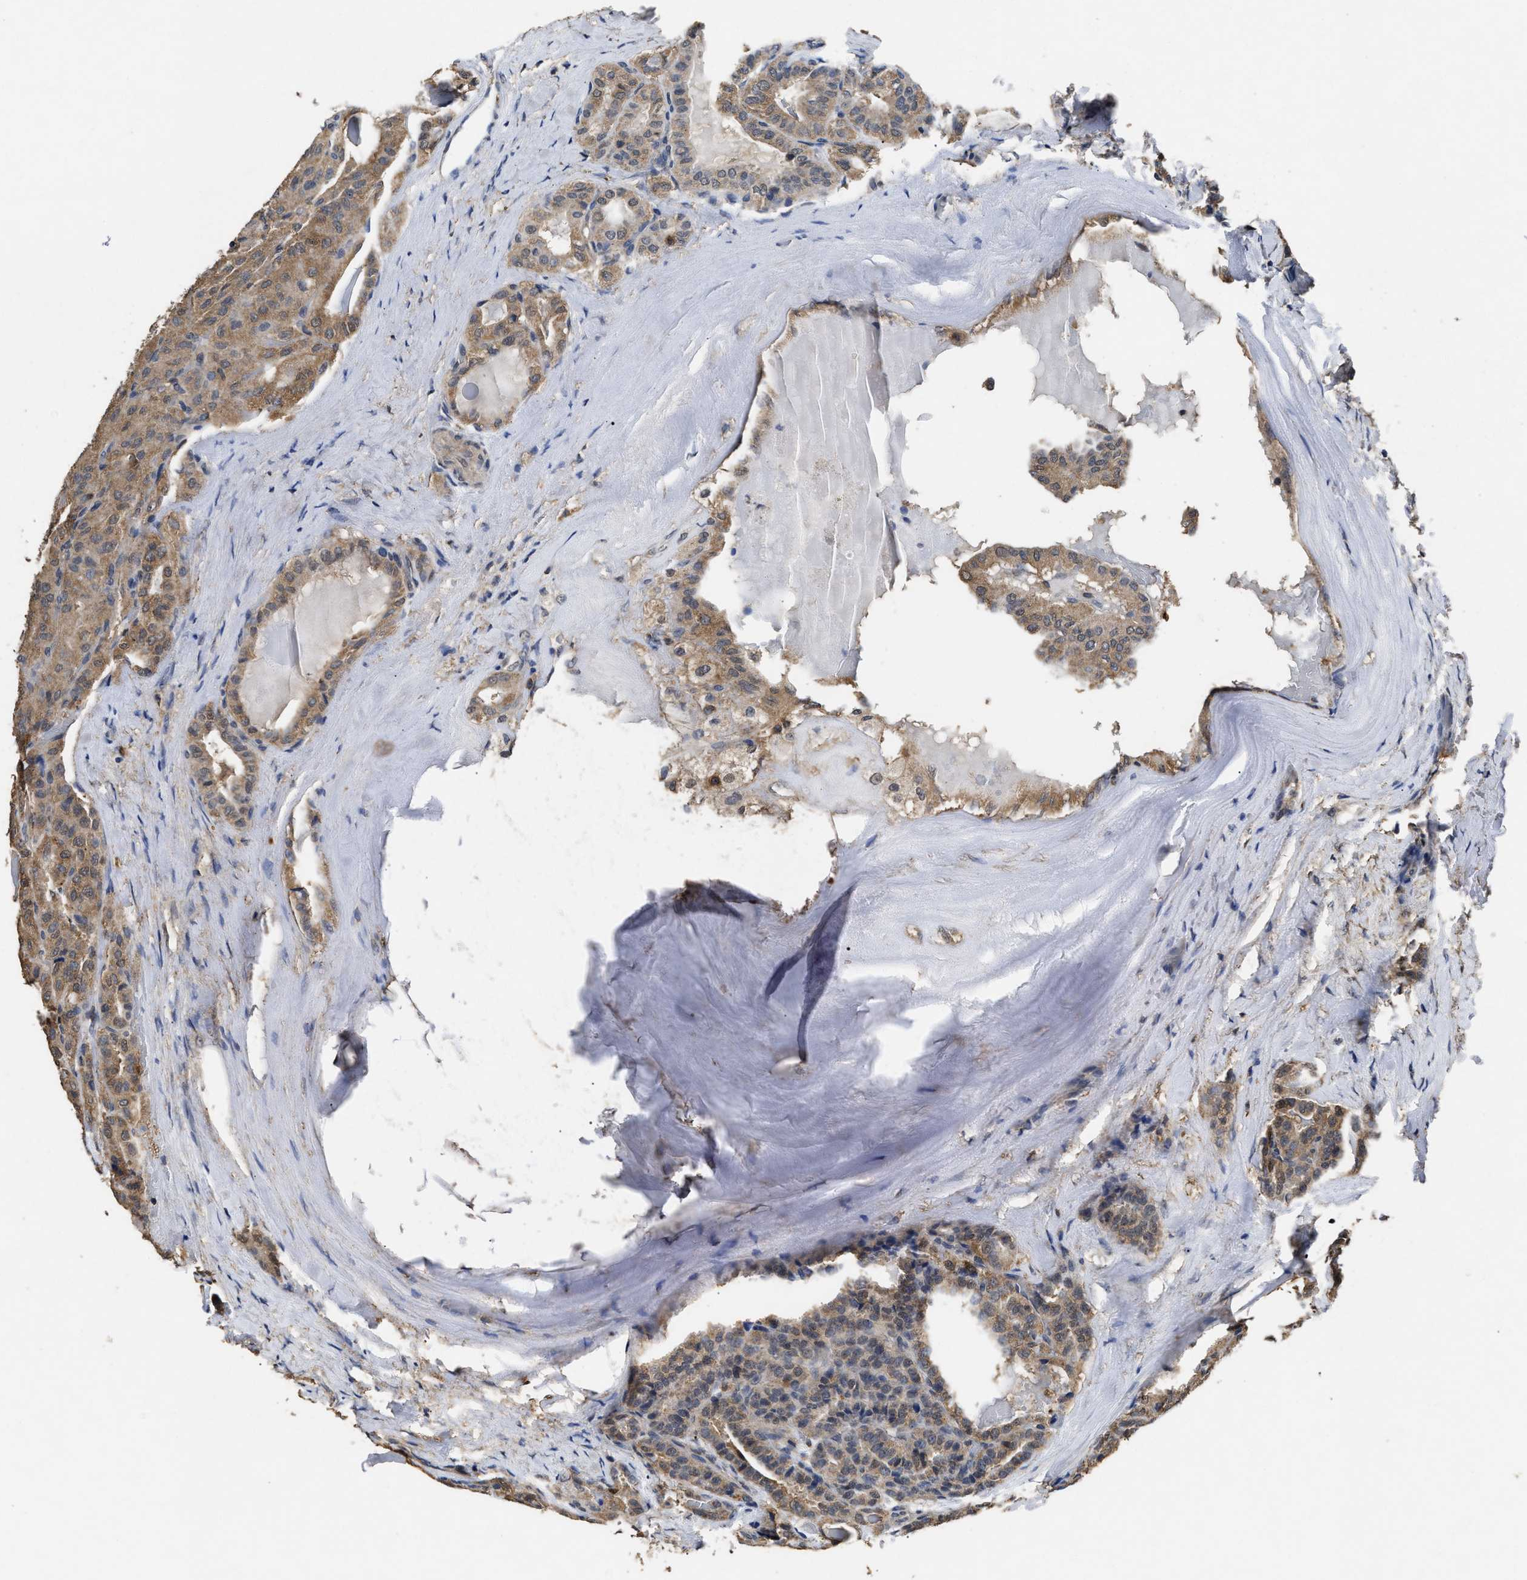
{"staining": {"intensity": "moderate", "quantity": ">75%", "location": "cytoplasmic/membranous"}, "tissue": "thyroid cancer", "cell_type": "Tumor cells", "image_type": "cancer", "snomed": [{"axis": "morphology", "description": "Papillary adenocarcinoma, NOS"}, {"axis": "topography", "description": "Thyroid gland"}], "caption": "Immunohistochemistry (IHC) histopathology image of human papillary adenocarcinoma (thyroid) stained for a protein (brown), which shows medium levels of moderate cytoplasmic/membranous expression in about >75% of tumor cells.", "gene": "ACAT2", "patient": {"sex": "male", "age": 77}}